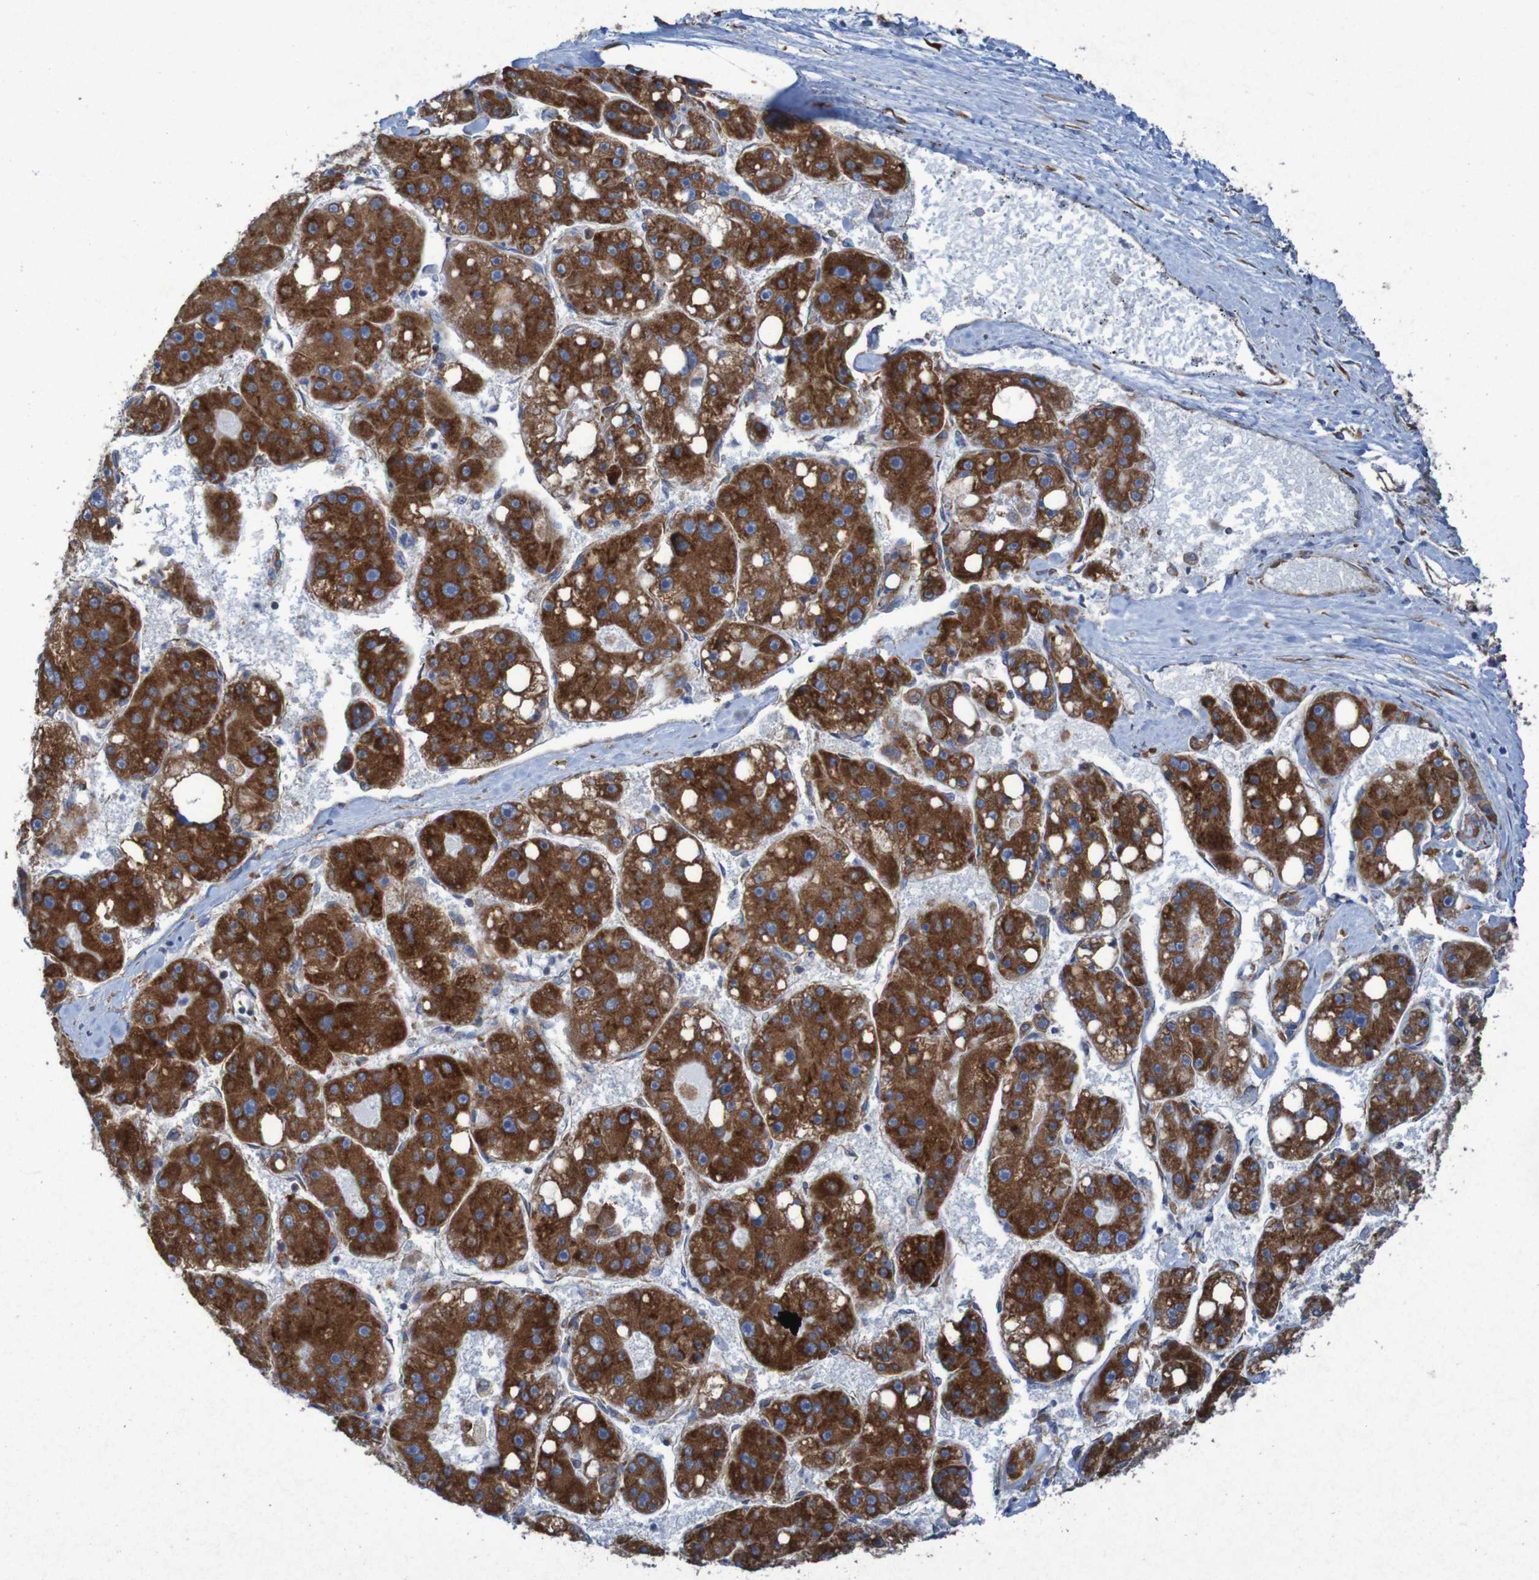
{"staining": {"intensity": "strong", "quantity": ">75%", "location": "cytoplasmic/membranous"}, "tissue": "liver cancer", "cell_type": "Tumor cells", "image_type": "cancer", "snomed": [{"axis": "morphology", "description": "Carcinoma, Hepatocellular, NOS"}, {"axis": "topography", "description": "Liver"}], "caption": "Immunohistochemical staining of liver hepatocellular carcinoma shows high levels of strong cytoplasmic/membranous protein positivity in about >75% of tumor cells.", "gene": "RPL10", "patient": {"sex": "female", "age": 61}}